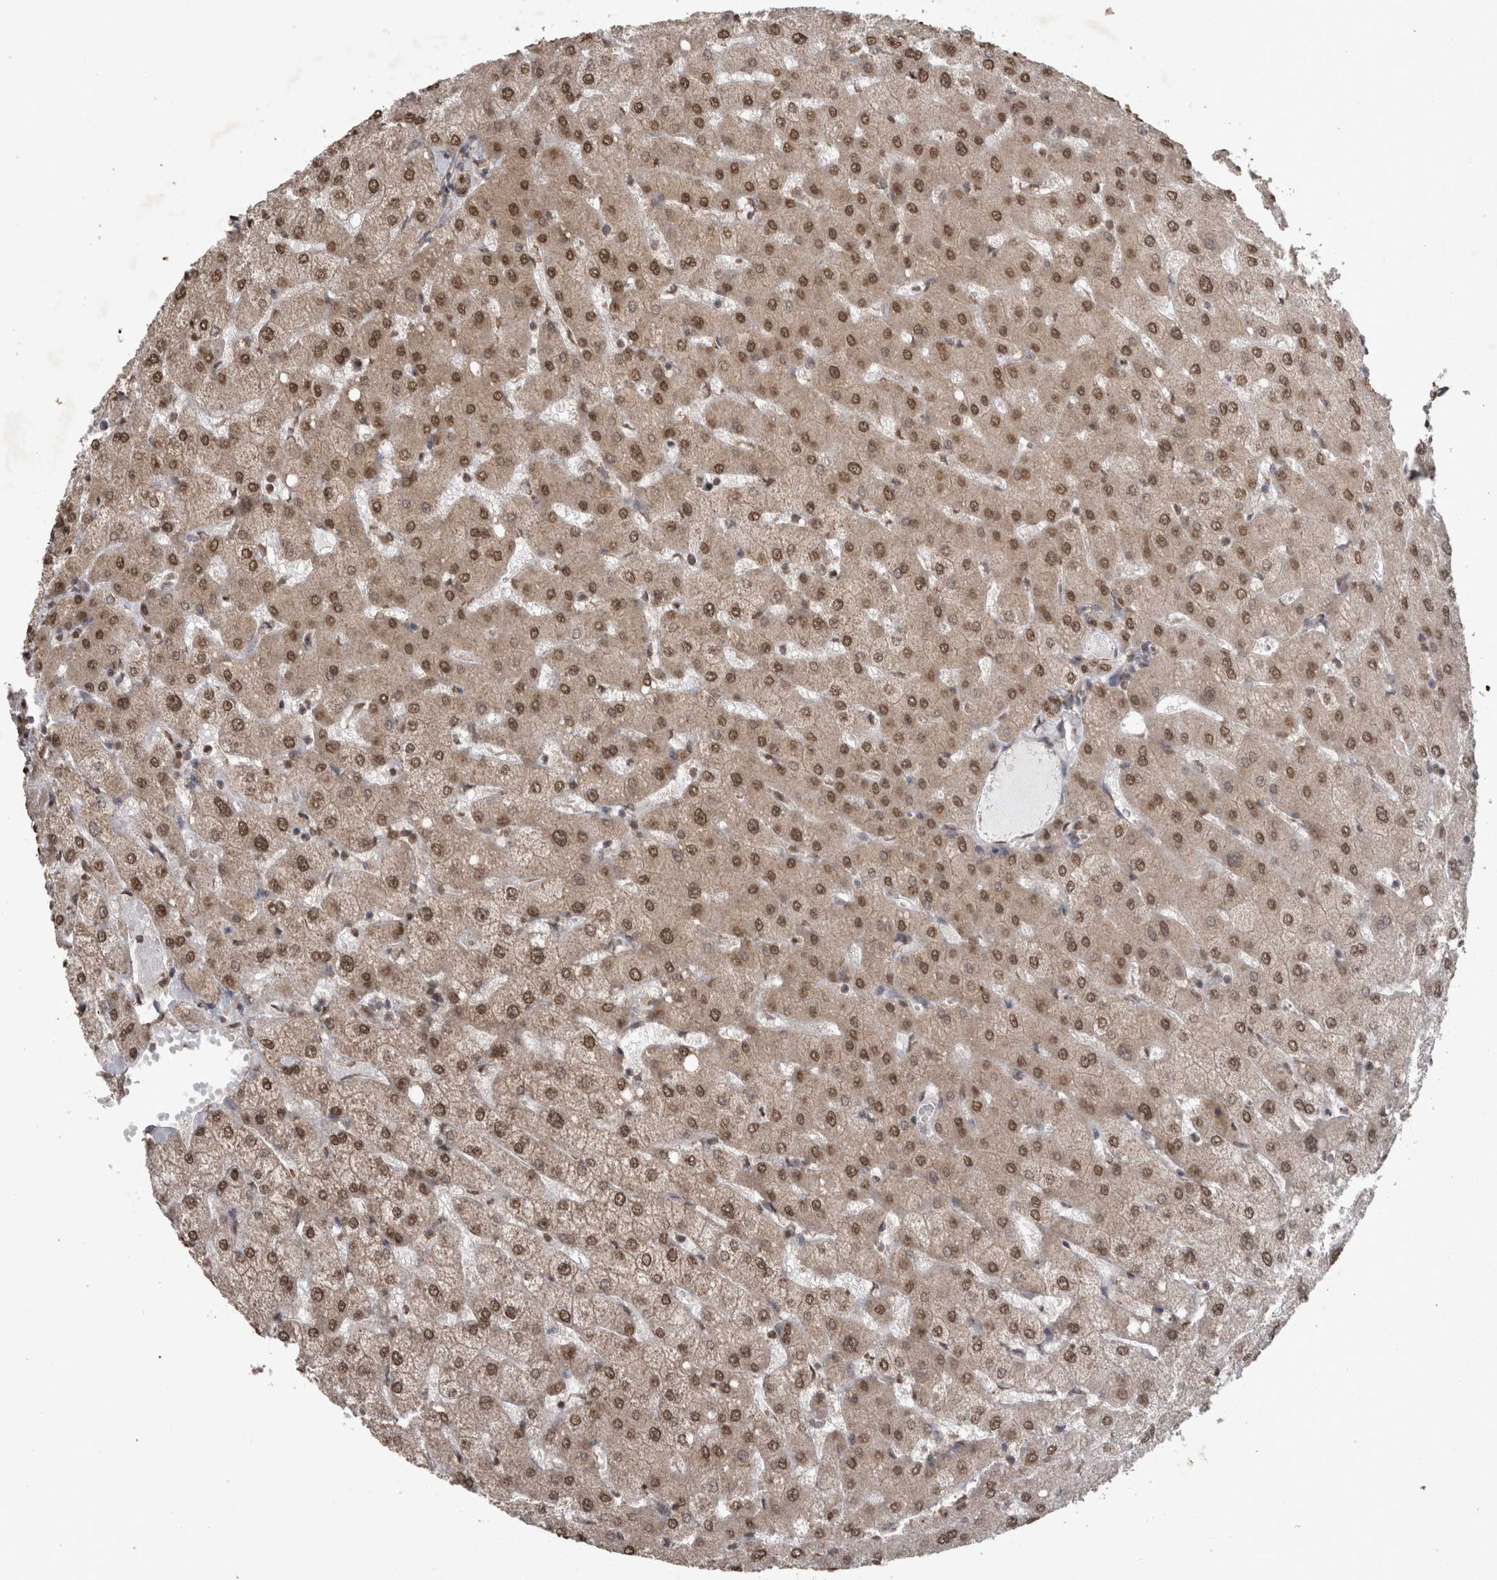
{"staining": {"intensity": "moderate", "quantity": ">75%", "location": "nuclear"}, "tissue": "liver", "cell_type": "Cholangiocytes", "image_type": "normal", "snomed": [{"axis": "morphology", "description": "Normal tissue, NOS"}, {"axis": "topography", "description": "Liver"}], "caption": "Human liver stained with a brown dye shows moderate nuclear positive staining in approximately >75% of cholangiocytes.", "gene": "SMAD7", "patient": {"sex": "female", "age": 54}}